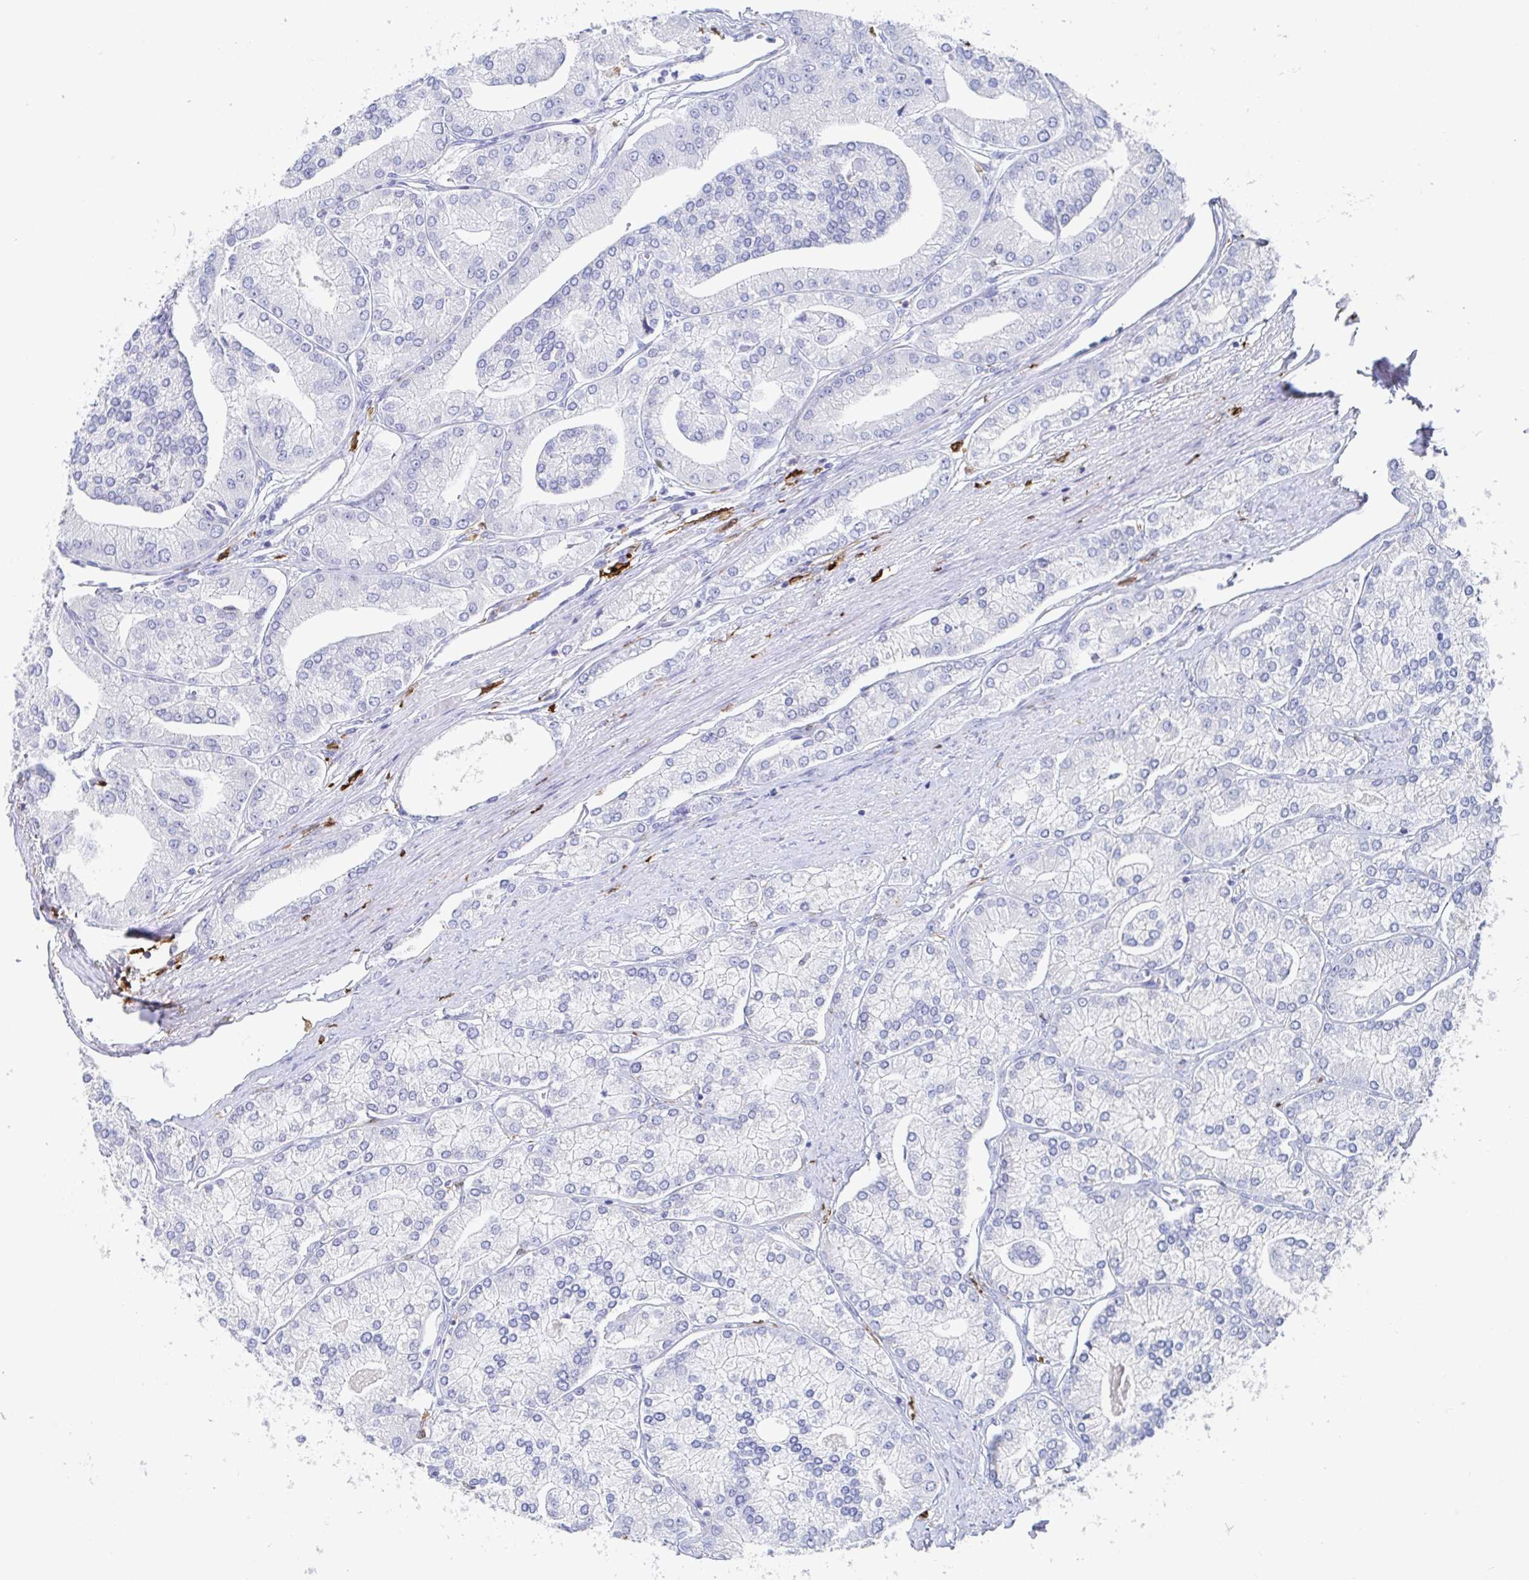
{"staining": {"intensity": "negative", "quantity": "none", "location": "none"}, "tissue": "prostate cancer", "cell_type": "Tumor cells", "image_type": "cancer", "snomed": [{"axis": "morphology", "description": "Adenocarcinoma, High grade"}, {"axis": "topography", "description": "Prostate"}], "caption": "IHC of prostate cancer (adenocarcinoma (high-grade)) demonstrates no expression in tumor cells.", "gene": "OR2A4", "patient": {"sex": "male", "age": 61}}